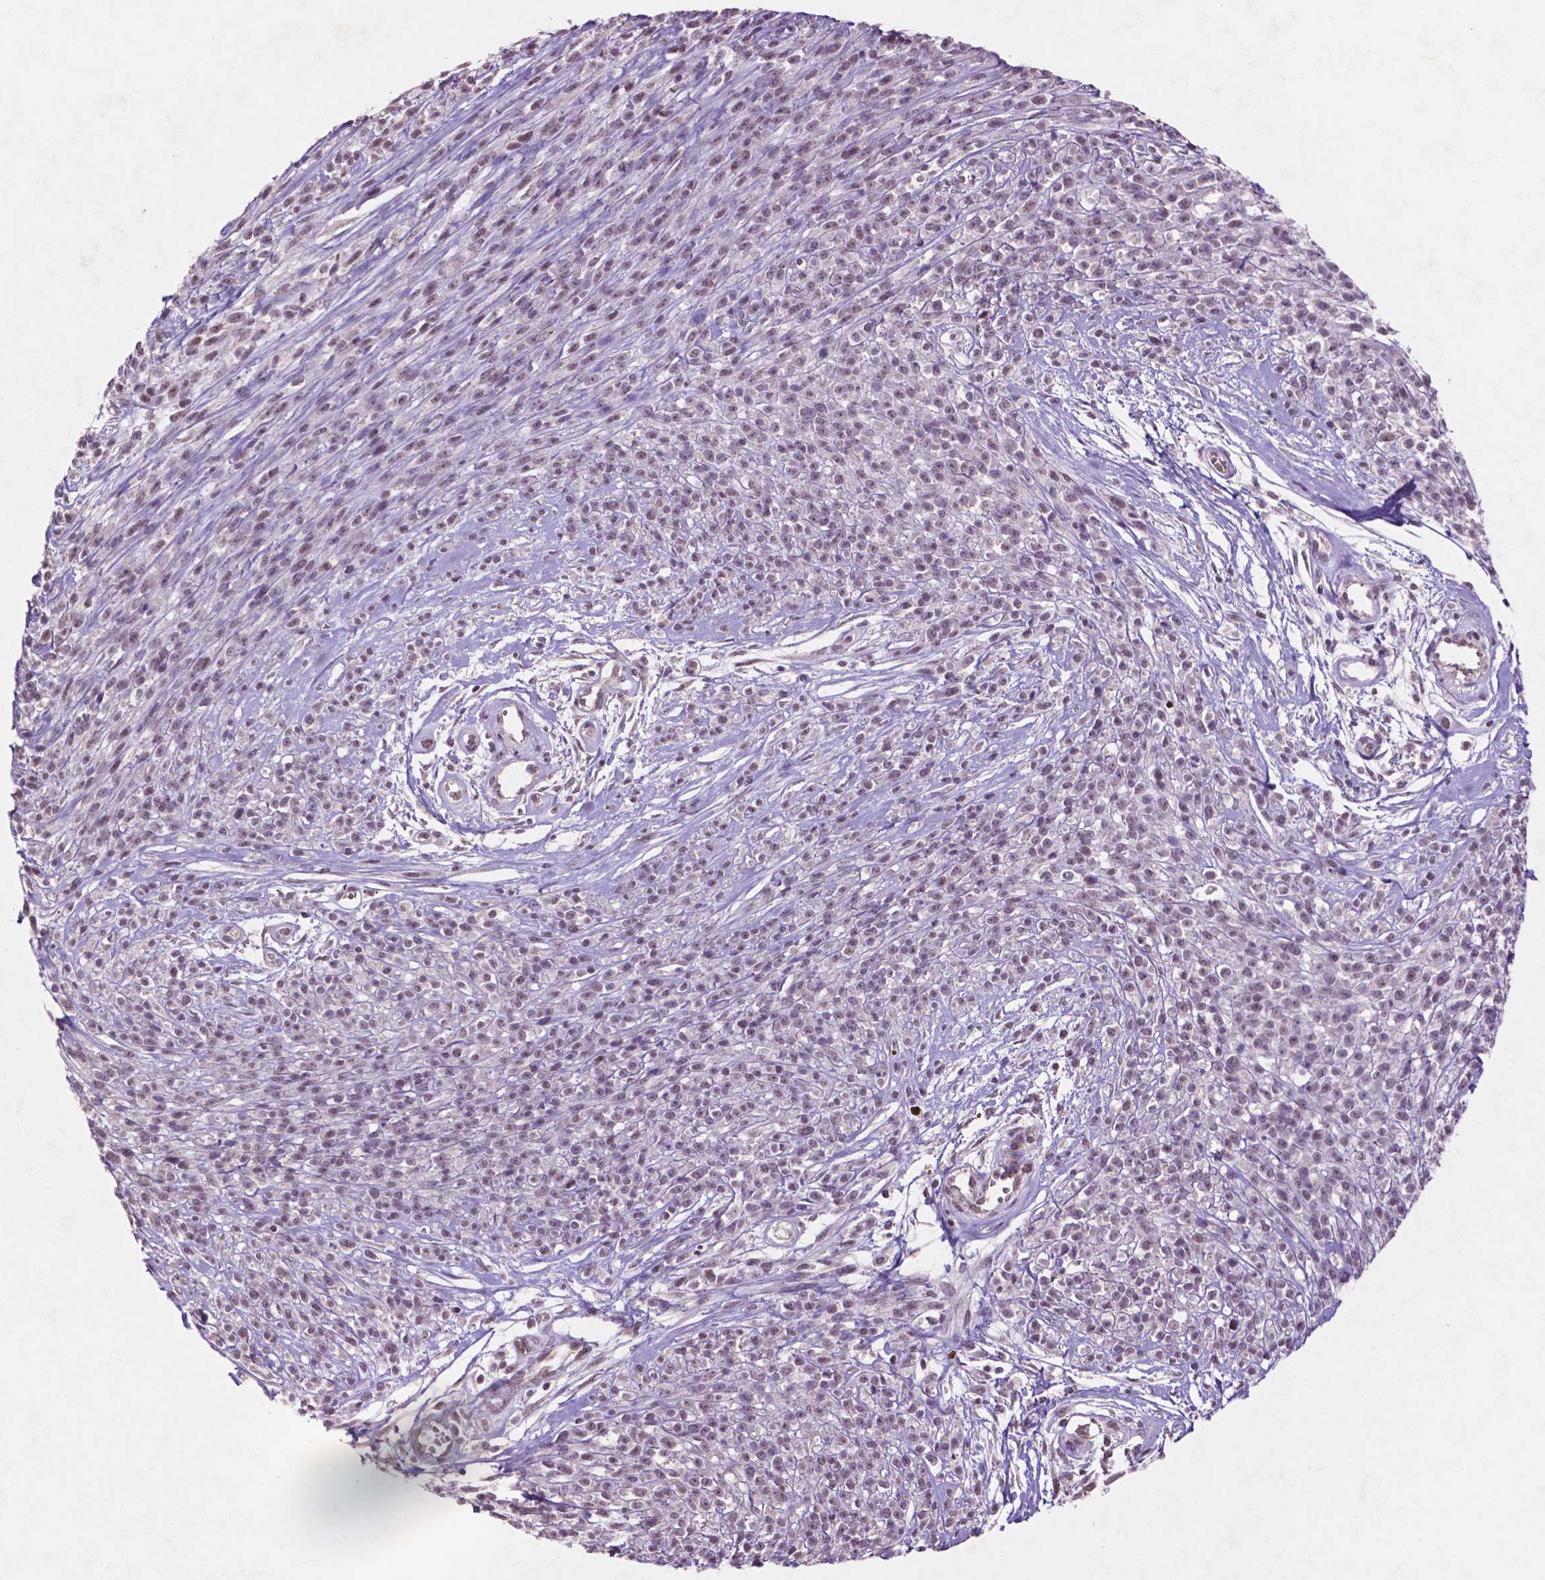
{"staining": {"intensity": "negative", "quantity": "none", "location": "none"}, "tissue": "melanoma", "cell_type": "Tumor cells", "image_type": "cancer", "snomed": [{"axis": "morphology", "description": "Malignant melanoma, NOS"}, {"axis": "topography", "description": "Skin"}, {"axis": "topography", "description": "Skin of trunk"}], "caption": "There is no significant positivity in tumor cells of malignant melanoma. (IHC, brightfield microscopy, high magnification).", "gene": "GLRX", "patient": {"sex": "male", "age": 74}}